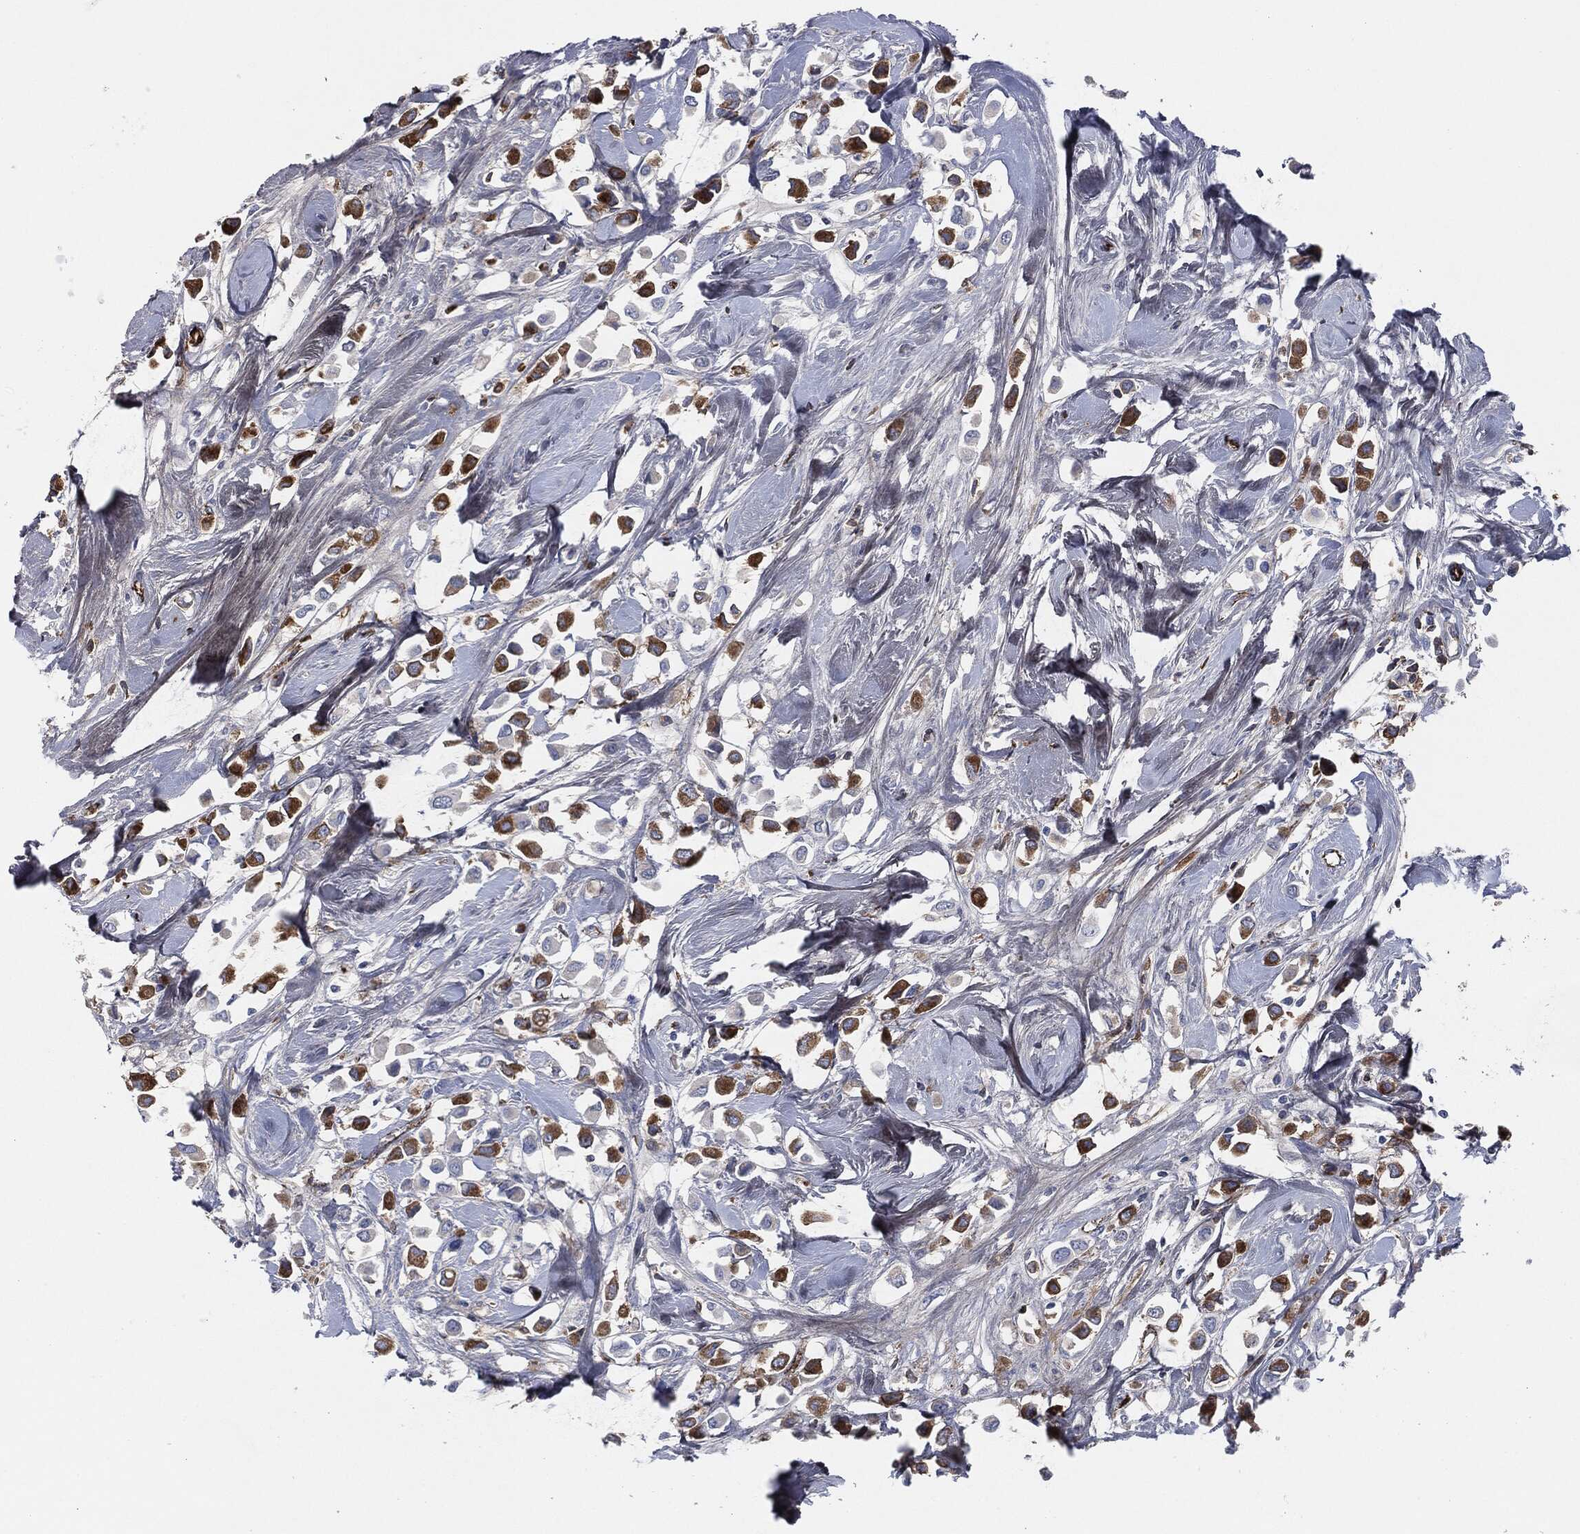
{"staining": {"intensity": "strong", "quantity": "<25%", "location": "cytoplasmic/membranous"}, "tissue": "breast cancer", "cell_type": "Tumor cells", "image_type": "cancer", "snomed": [{"axis": "morphology", "description": "Duct carcinoma"}, {"axis": "topography", "description": "Breast"}], "caption": "DAB immunohistochemical staining of breast infiltrating ductal carcinoma exhibits strong cytoplasmic/membranous protein expression in about <25% of tumor cells.", "gene": "APOB", "patient": {"sex": "female", "age": 61}}